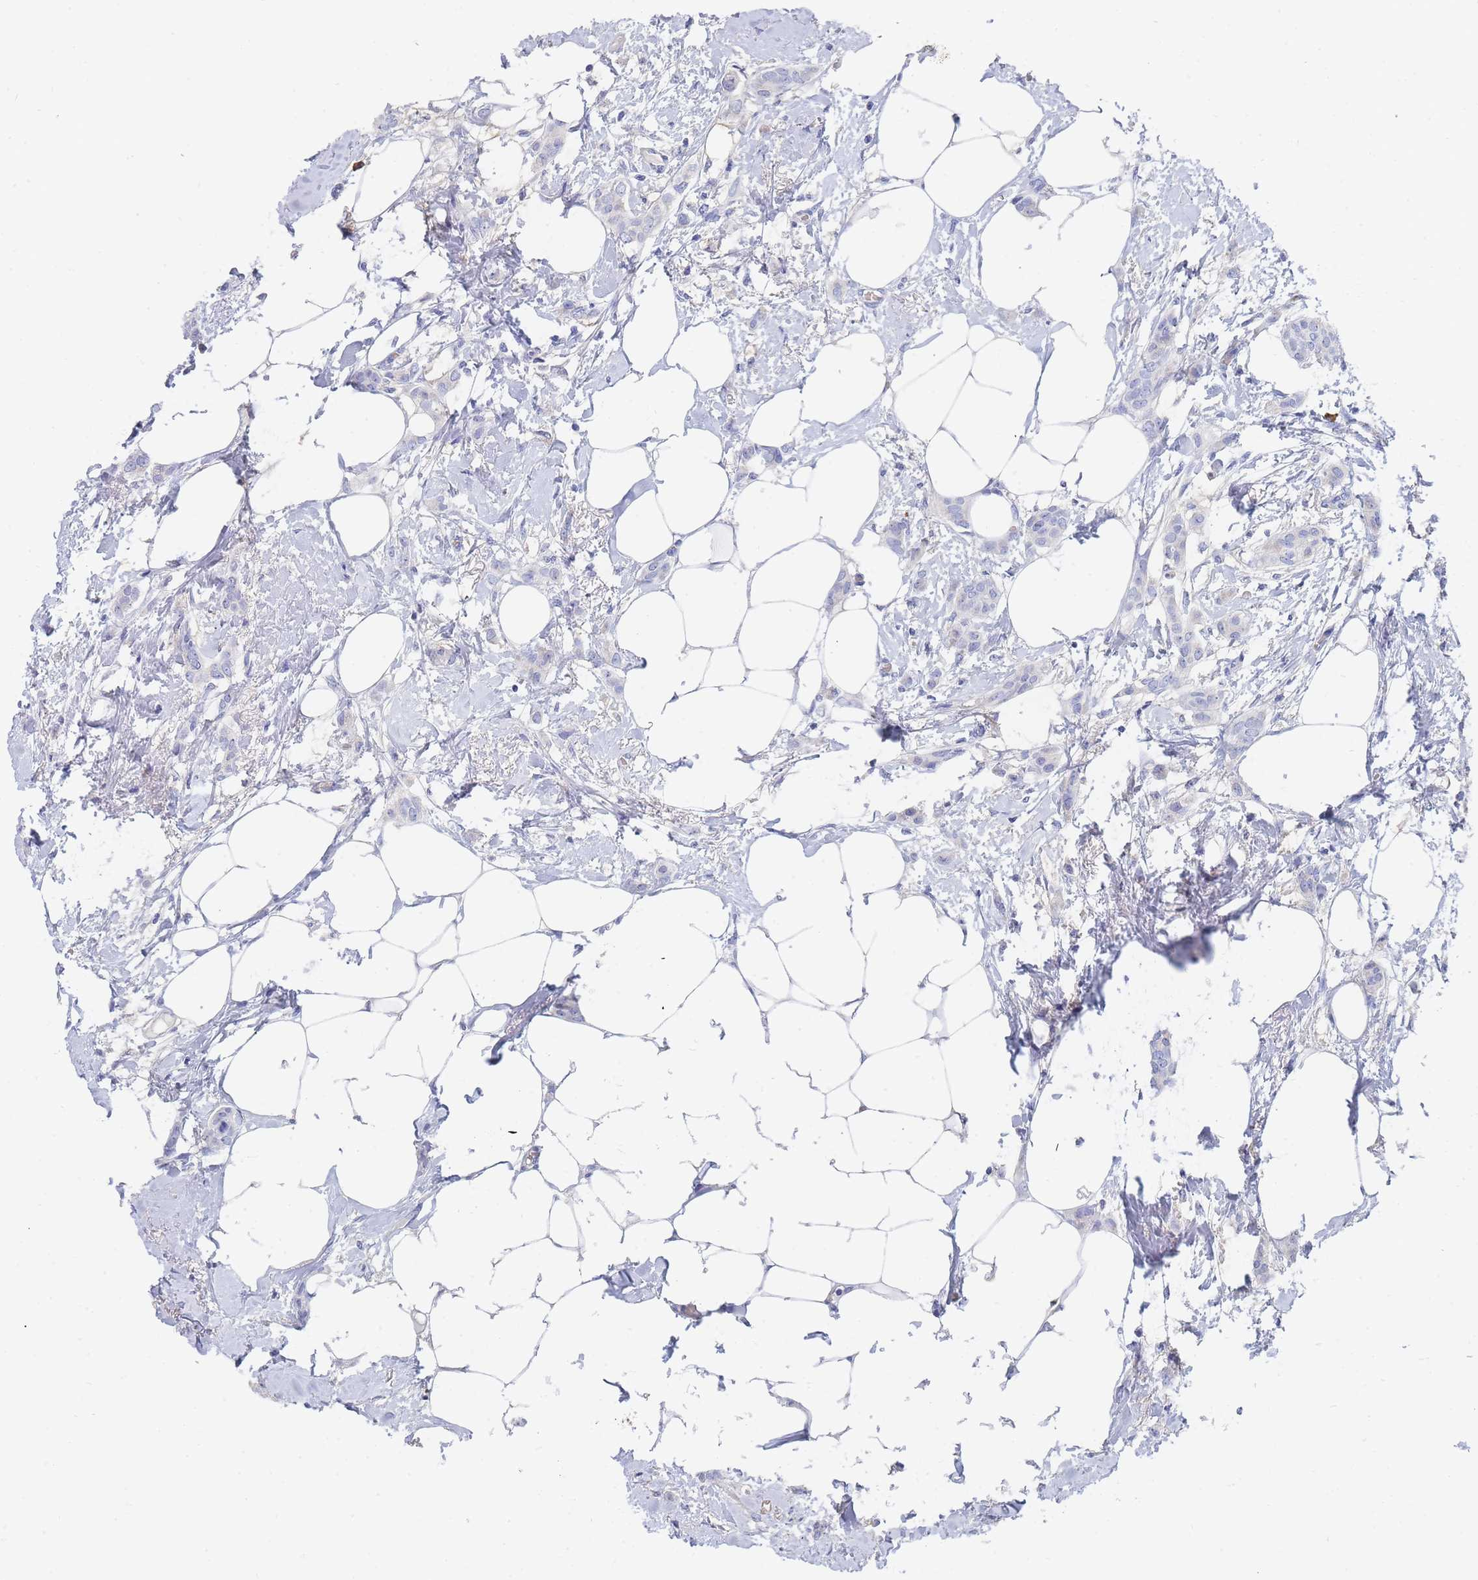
{"staining": {"intensity": "negative", "quantity": "none", "location": "none"}, "tissue": "breast cancer", "cell_type": "Tumor cells", "image_type": "cancer", "snomed": [{"axis": "morphology", "description": "Duct carcinoma"}, {"axis": "topography", "description": "Breast"}], "caption": "Immunohistochemistry (IHC) histopathology image of human breast cancer (intraductal carcinoma) stained for a protein (brown), which displays no expression in tumor cells. The staining was performed using DAB (3,3'-diaminobenzidine) to visualize the protein expression in brown, while the nuclei were stained in blue with hematoxylin (Magnification: 20x).", "gene": "SLC25A35", "patient": {"sex": "female", "age": 72}}